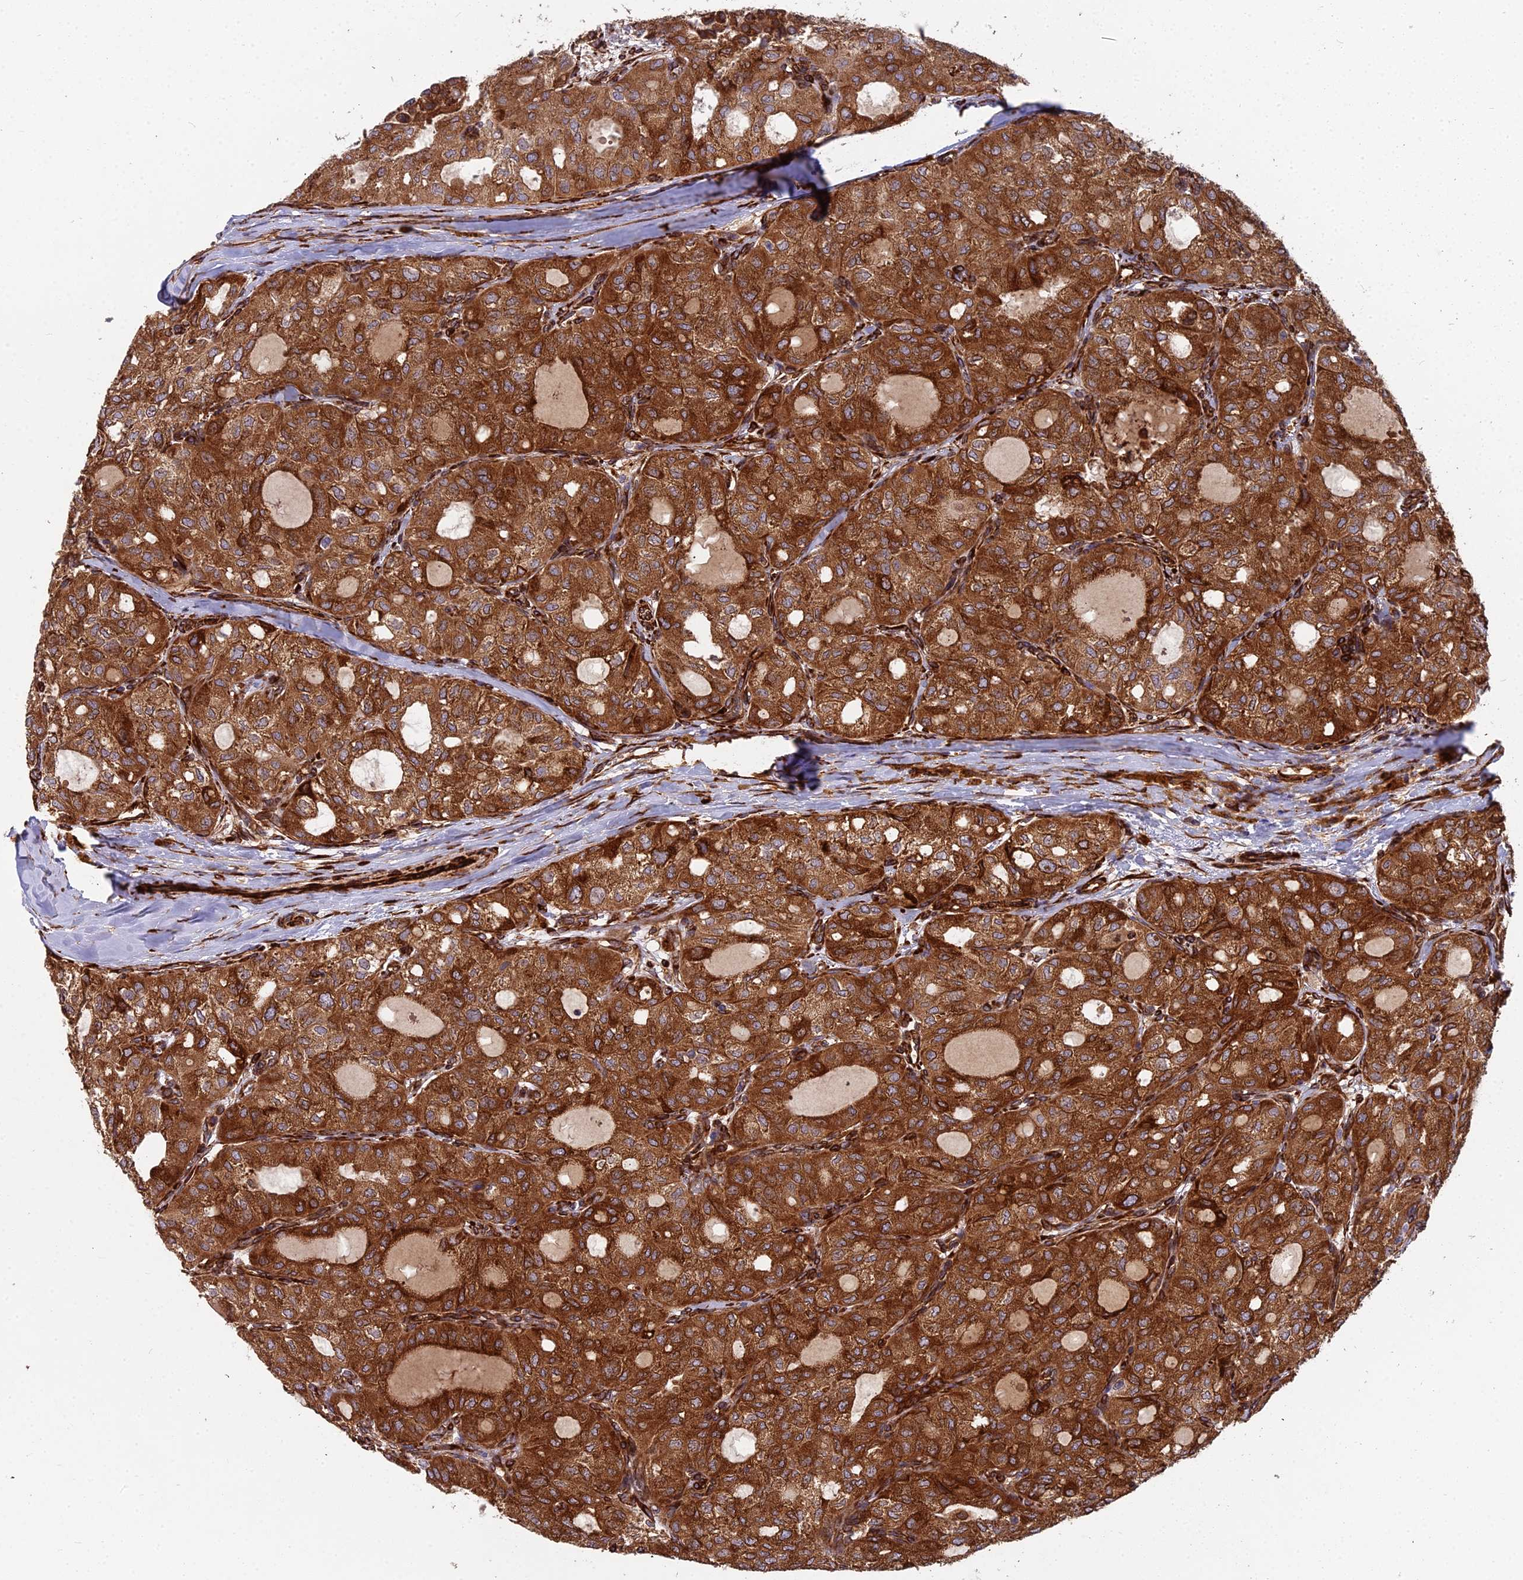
{"staining": {"intensity": "strong", "quantity": ">75%", "location": "cytoplasmic/membranous"}, "tissue": "thyroid cancer", "cell_type": "Tumor cells", "image_type": "cancer", "snomed": [{"axis": "morphology", "description": "Follicular adenoma carcinoma, NOS"}, {"axis": "topography", "description": "Thyroid gland"}], "caption": "Protein positivity by IHC reveals strong cytoplasmic/membranous expression in about >75% of tumor cells in thyroid cancer.", "gene": "NDUFAF7", "patient": {"sex": "male", "age": 75}}